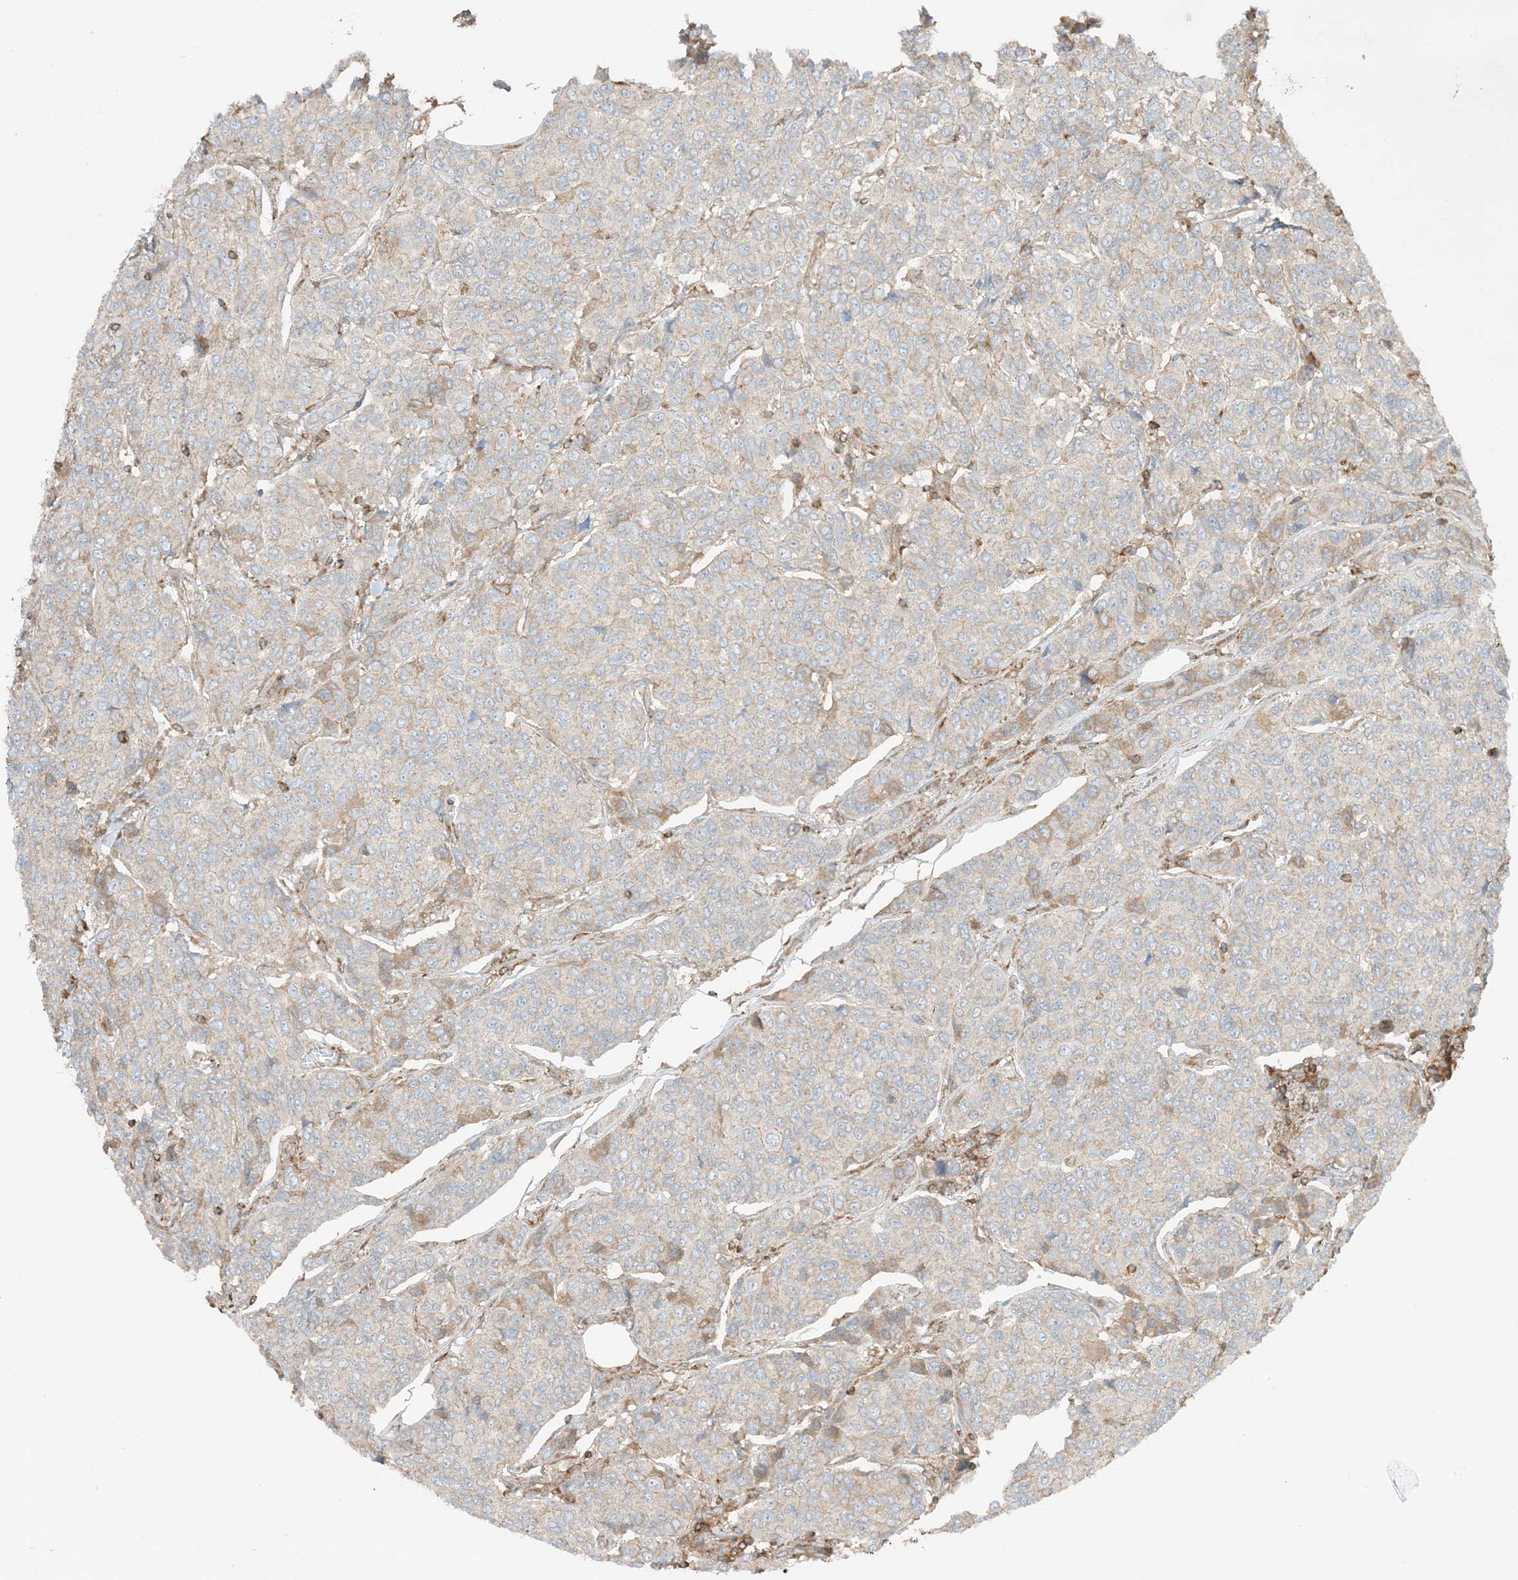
{"staining": {"intensity": "weak", "quantity": "<25%", "location": "cytoplasmic/membranous"}, "tissue": "breast cancer", "cell_type": "Tumor cells", "image_type": "cancer", "snomed": [{"axis": "morphology", "description": "Duct carcinoma"}, {"axis": "topography", "description": "Breast"}], "caption": "High power microscopy image of an immunohistochemistry (IHC) image of breast infiltrating ductal carcinoma, revealing no significant expression in tumor cells.", "gene": "SLC25A12", "patient": {"sex": "female", "age": 55}}